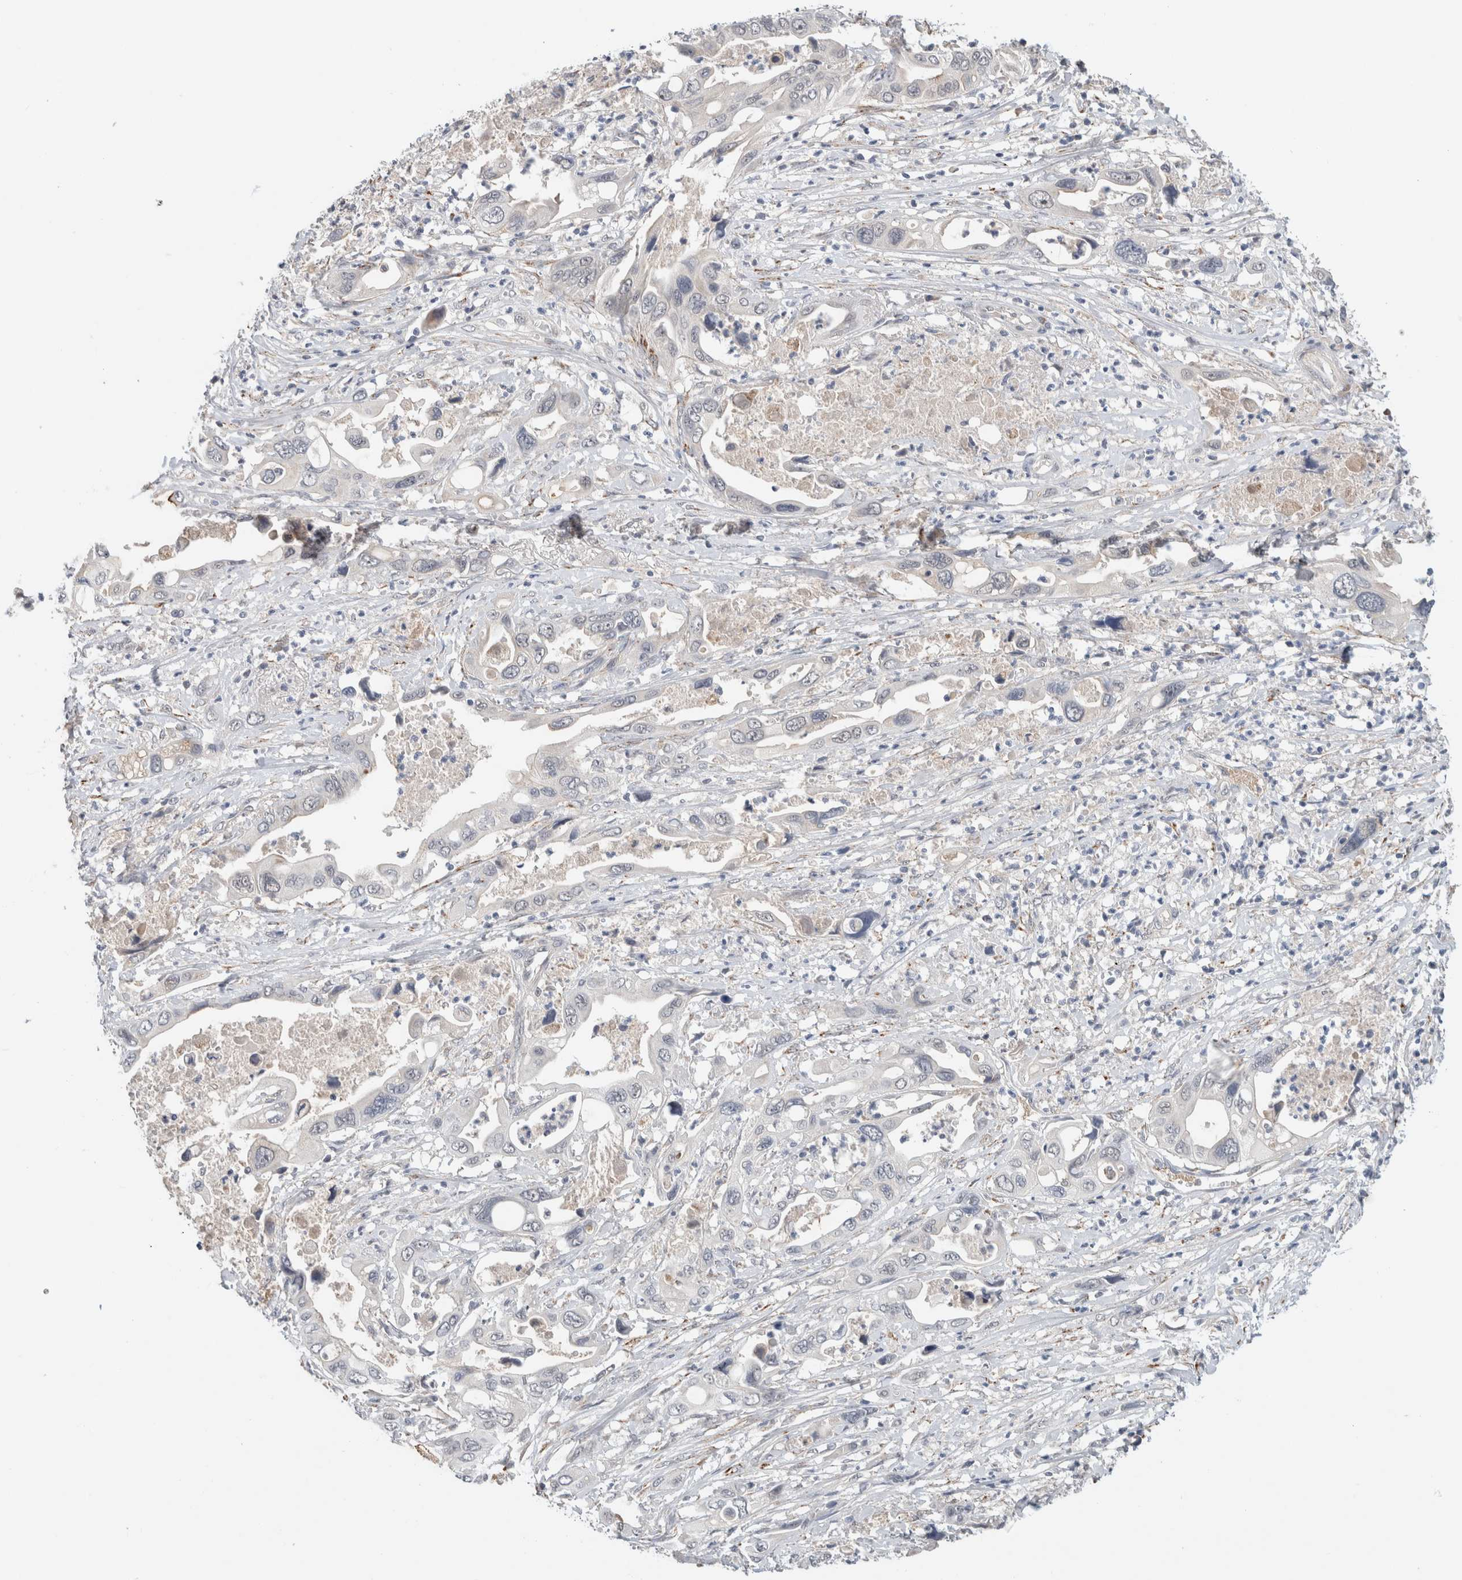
{"staining": {"intensity": "negative", "quantity": "none", "location": "none"}, "tissue": "pancreatic cancer", "cell_type": "Tumor cells", "image_type": "cancer", "snomed": [{"axis": "morphology", "description": "Adenocarcinoma, NOS"}, {"axis": "topography", "description": "Pancreas"}], "caption": "An IHC histopathology image of pancreatic adenocarcinoma is shown. There is no staining in tumor cells of pancreatic adenocarcinoma.", "gene": "HCN3", "patient": {"sex": "male", "age": 66}}